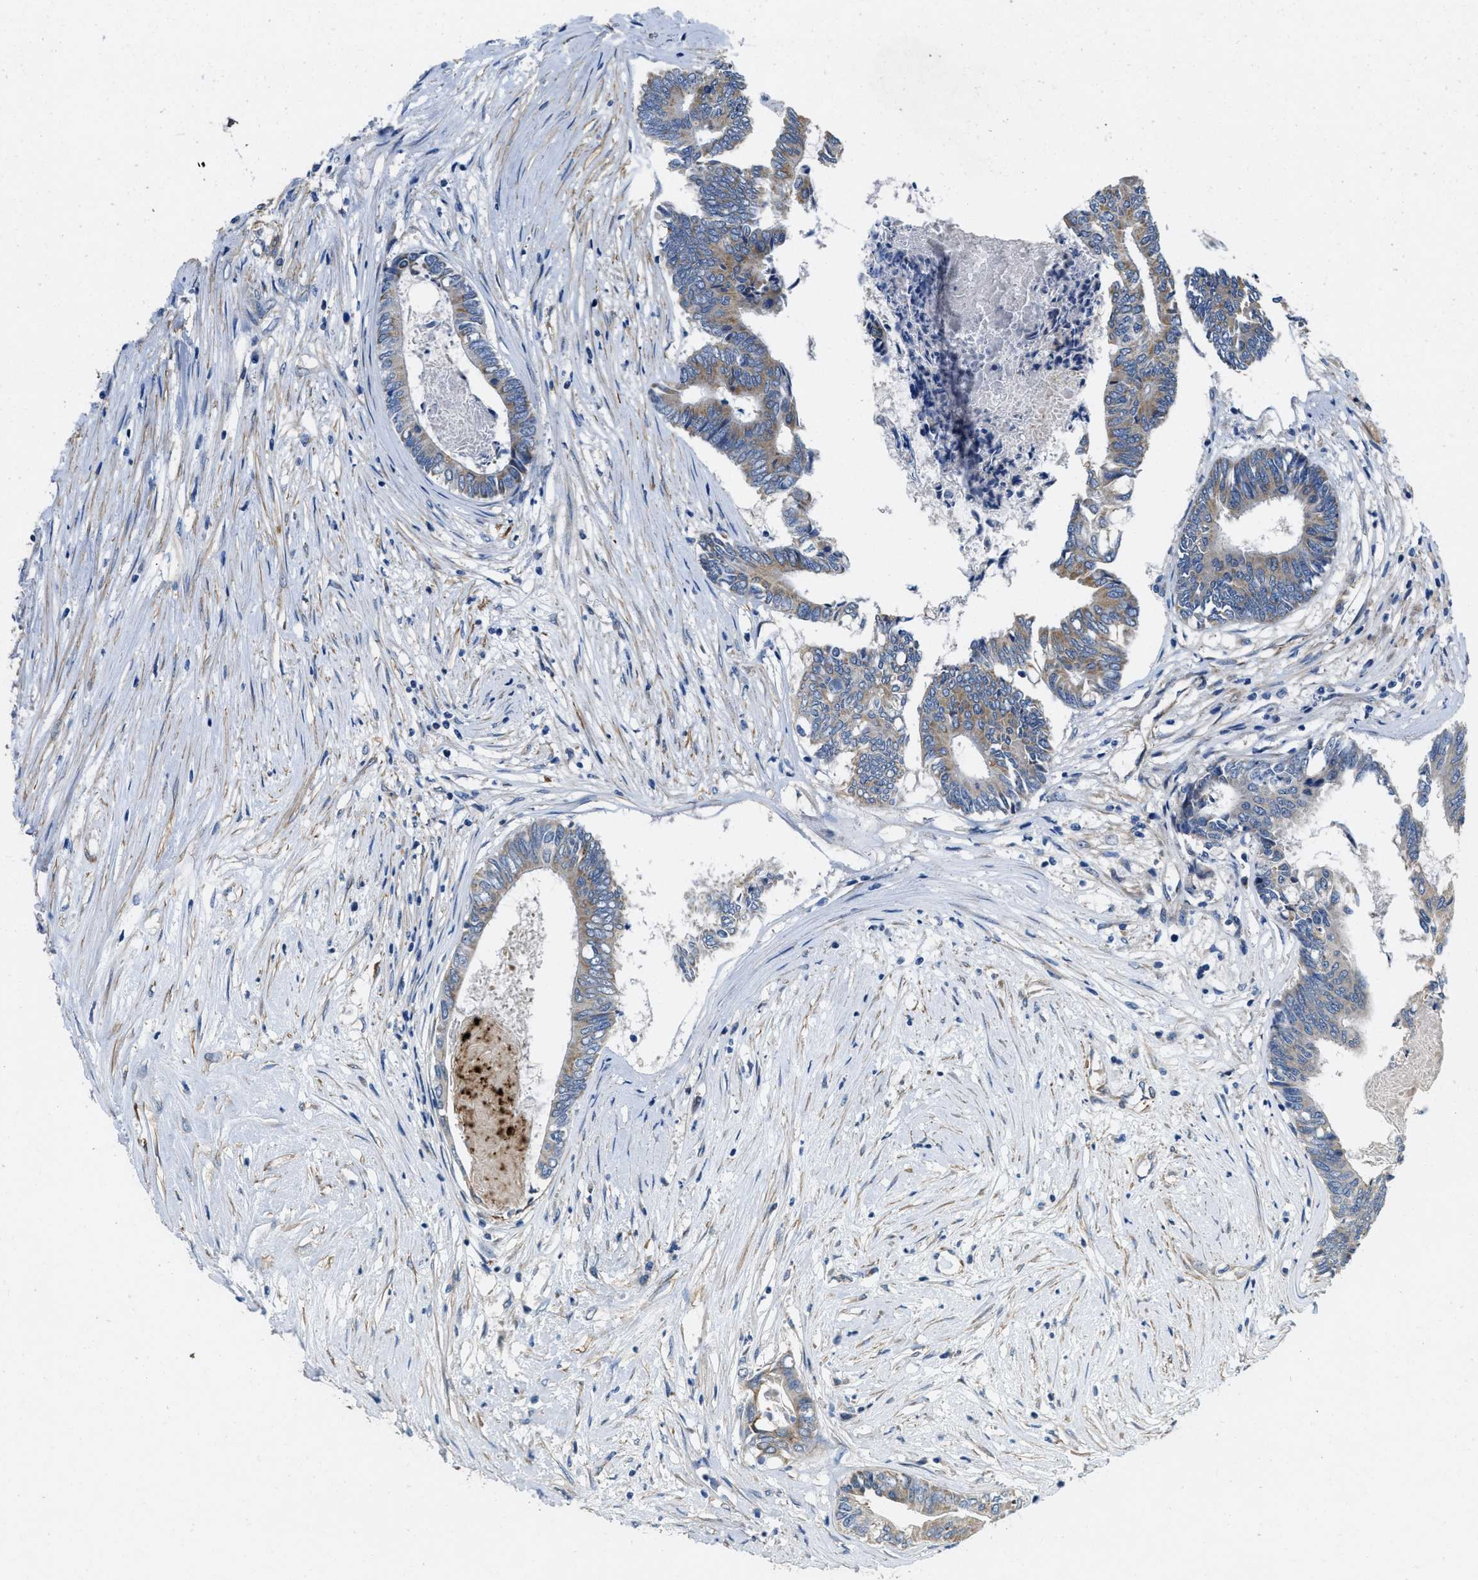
{"staining": {"intensity": "moderate", "quantity": "25%-75%", "location": "cytoplasmic/membranous"}, "tissue": "colorectal cancer", "cell_type": "Tumor cells", "image_type": "cancer", "snomed": [{"axis": "morphology", "description": "Adenocarcinoma, NOS"}, {"axis": "topography", "description": "Rectum"}], "caption": "Protein positivity by immunohistochemistry demonstrates moderate cytoplasmic/membranous expression in approximately 25%-75% of tumor cells in colorectal cancer (adenocarcinoma). The protein is shown in brown color, while the nuclei are stained blue.", "gene": "TOMM70", "patient": {"sex": "male", "age": 63}}